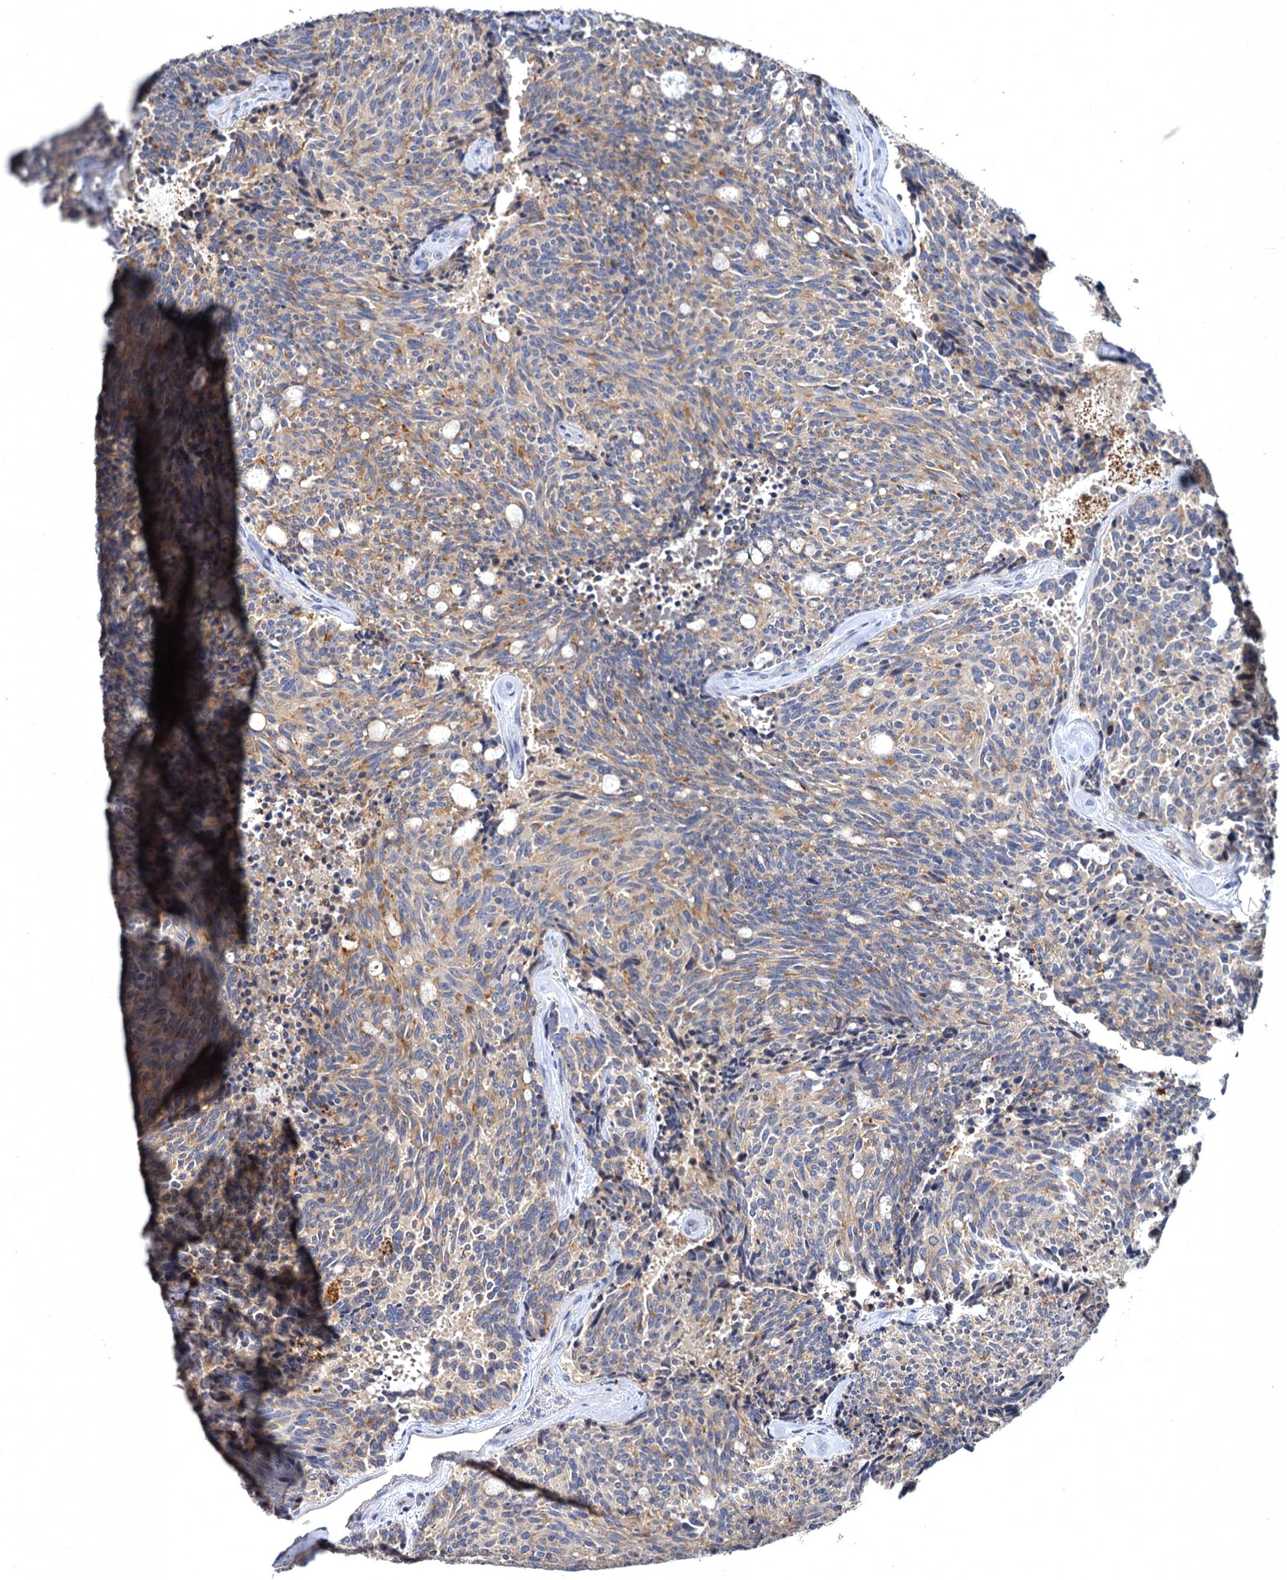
{"staining": {"intensity": "moderate", "quantity": "<25%", "location": "cytoplasmic/membranous"}, "tissue": "carcinoid", "cell_type": "Tumor cells", "image_type": "cancer", "snomed": [{"axis": "morphology", "description": "Carcinoid, malignant, NOS"}, {"axis": "topography", "description": "Pancreas"}], "caption": "IHC of human carcinoid exhibits low levels of moderate cytoplasmic/membranous positivity in approximately <25% of tumor cells.", "gene": "ATP9A", "patient": {"sex": "female", "age": 54}}